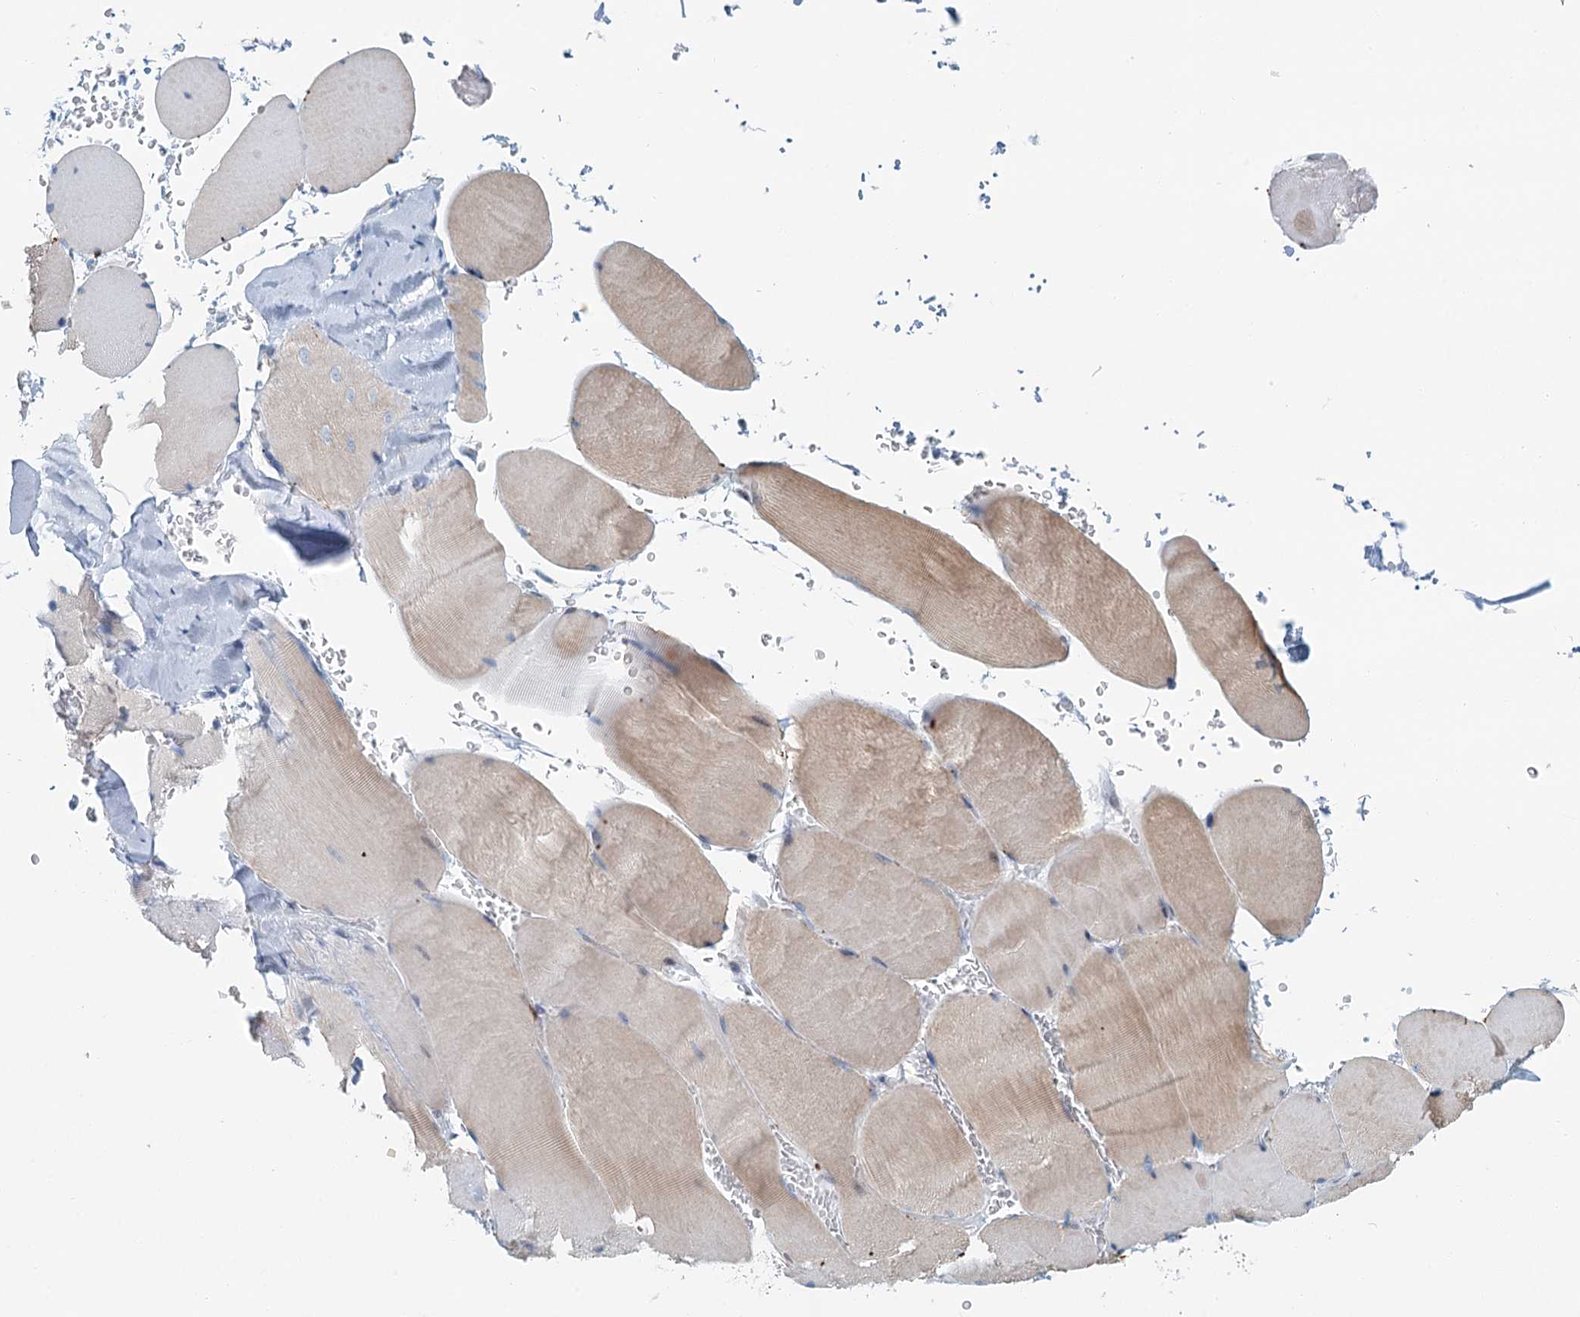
{"staining": {"intensity": "moderate", "quantity": "25%-75%", "location": "cytoplasmic/membranous"}, "tissue": "skeletal muscle", "cell_type": "Myocytes", "image_type": "normal", "snomed": [{"axis": "morphology", "description": "Normal tissue, NOS"}, {"axis": "topography", "description": "Skeletal muscle"}, {"axis": "topography", "description": "Head-Neck"}], "caption": "Unremarkable skeletal muscle displays moderate cytoplasmic/membranous expression in approximately 25%-75% of myocytes, visualized by immunohistochemistry.", "gene": "ZNF527", "patient": {"sex": "male", "age": 66}}